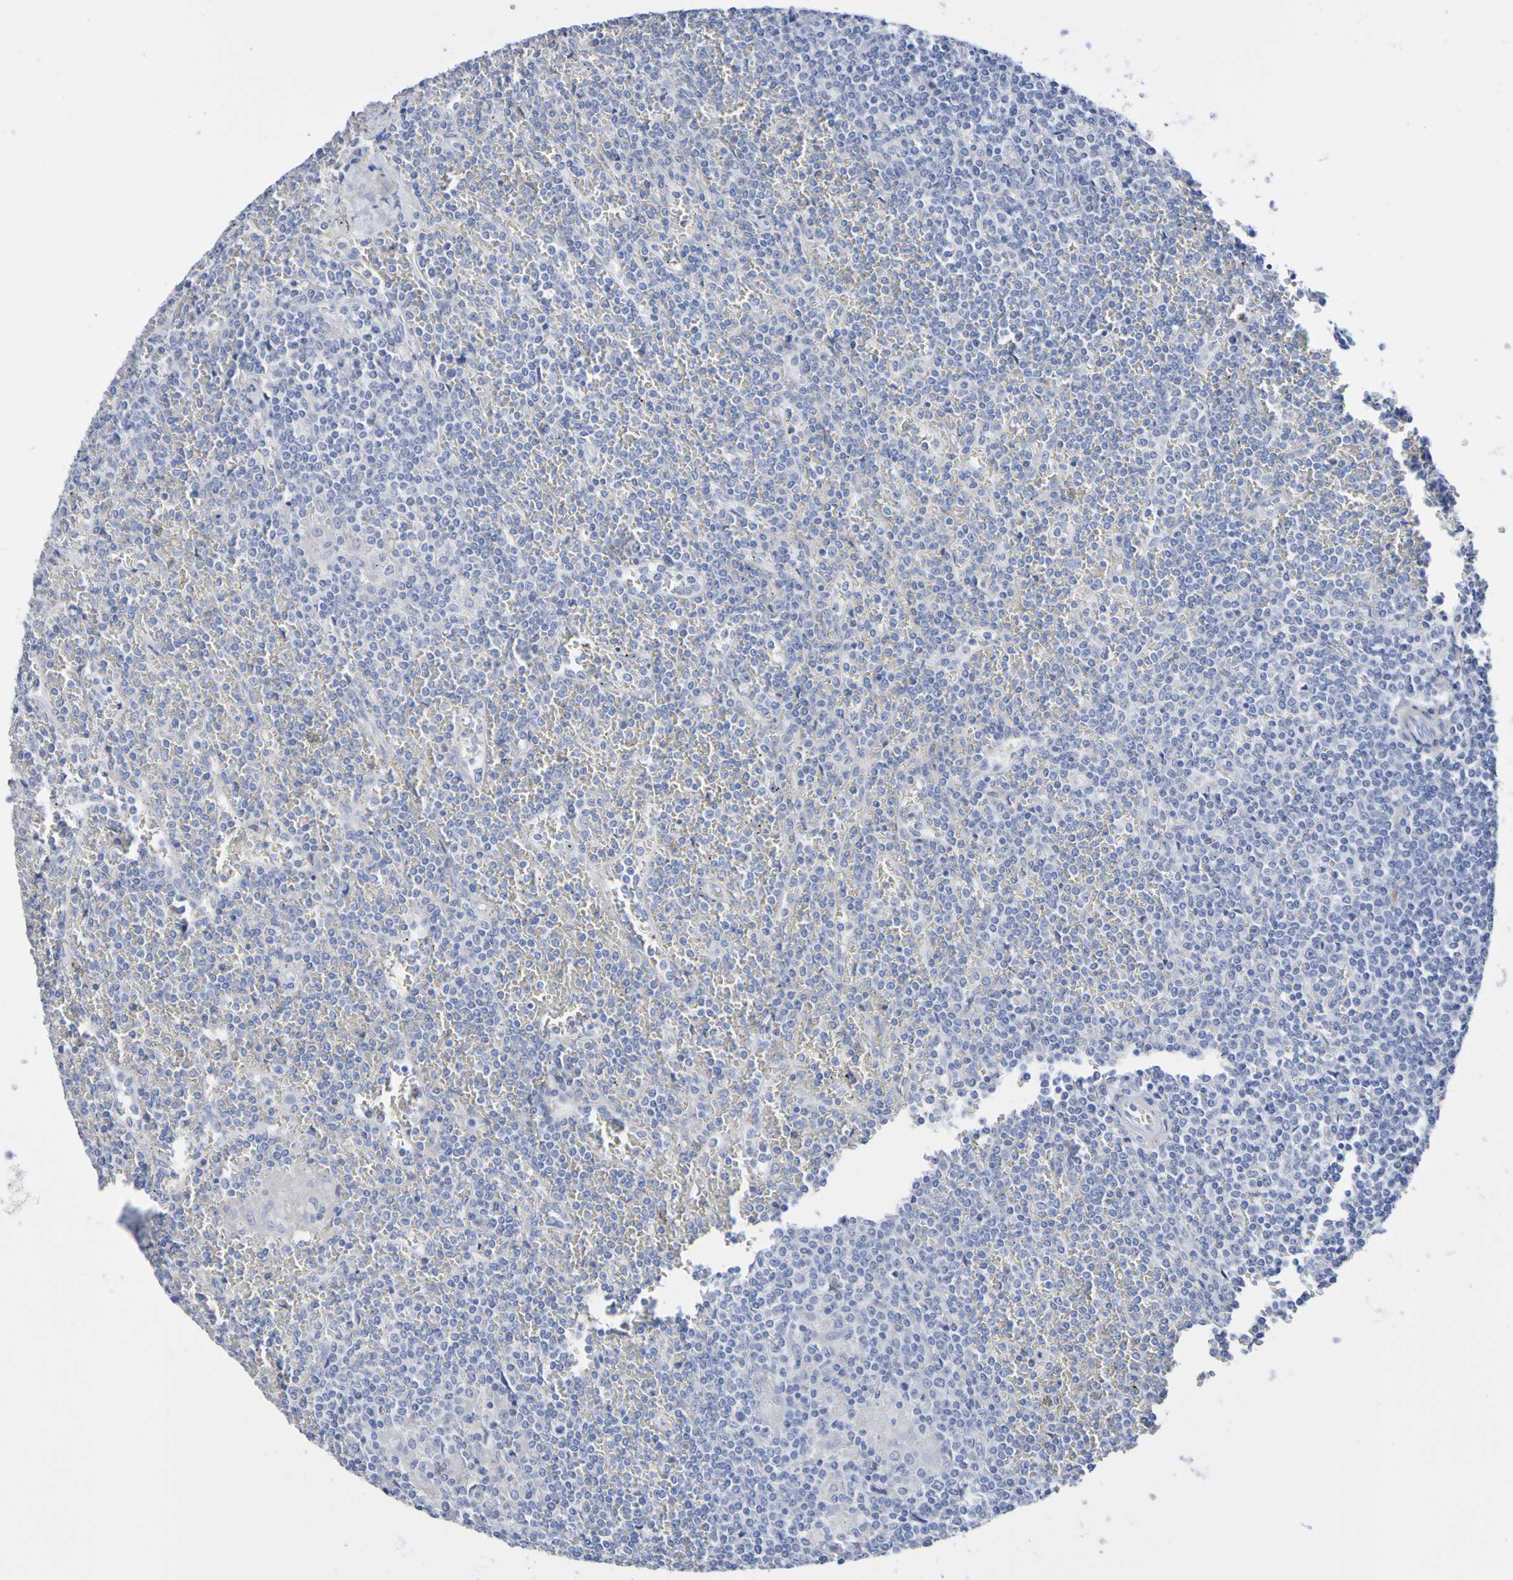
{"staining": {"intensity": "negative", "quantity": "none", "location": "none"}, "tissue": "lymphoma", "cell_type": "Tumor cells", "image_type": "cancer", "snomed": [{"axis": "morphology", "description": "Malignant lymphoma, non-Hodgkin's type, Low grade"}, {"axis": "topography", "description": "Spleen"}], "caption": "DAB (3,3'-diaminobenzidine) immunohistochemical staining of lymphoma reveals no significant staining in tumor cells.", "gene": "SGCB", "patient": {"sex": "female", "age": 19}}